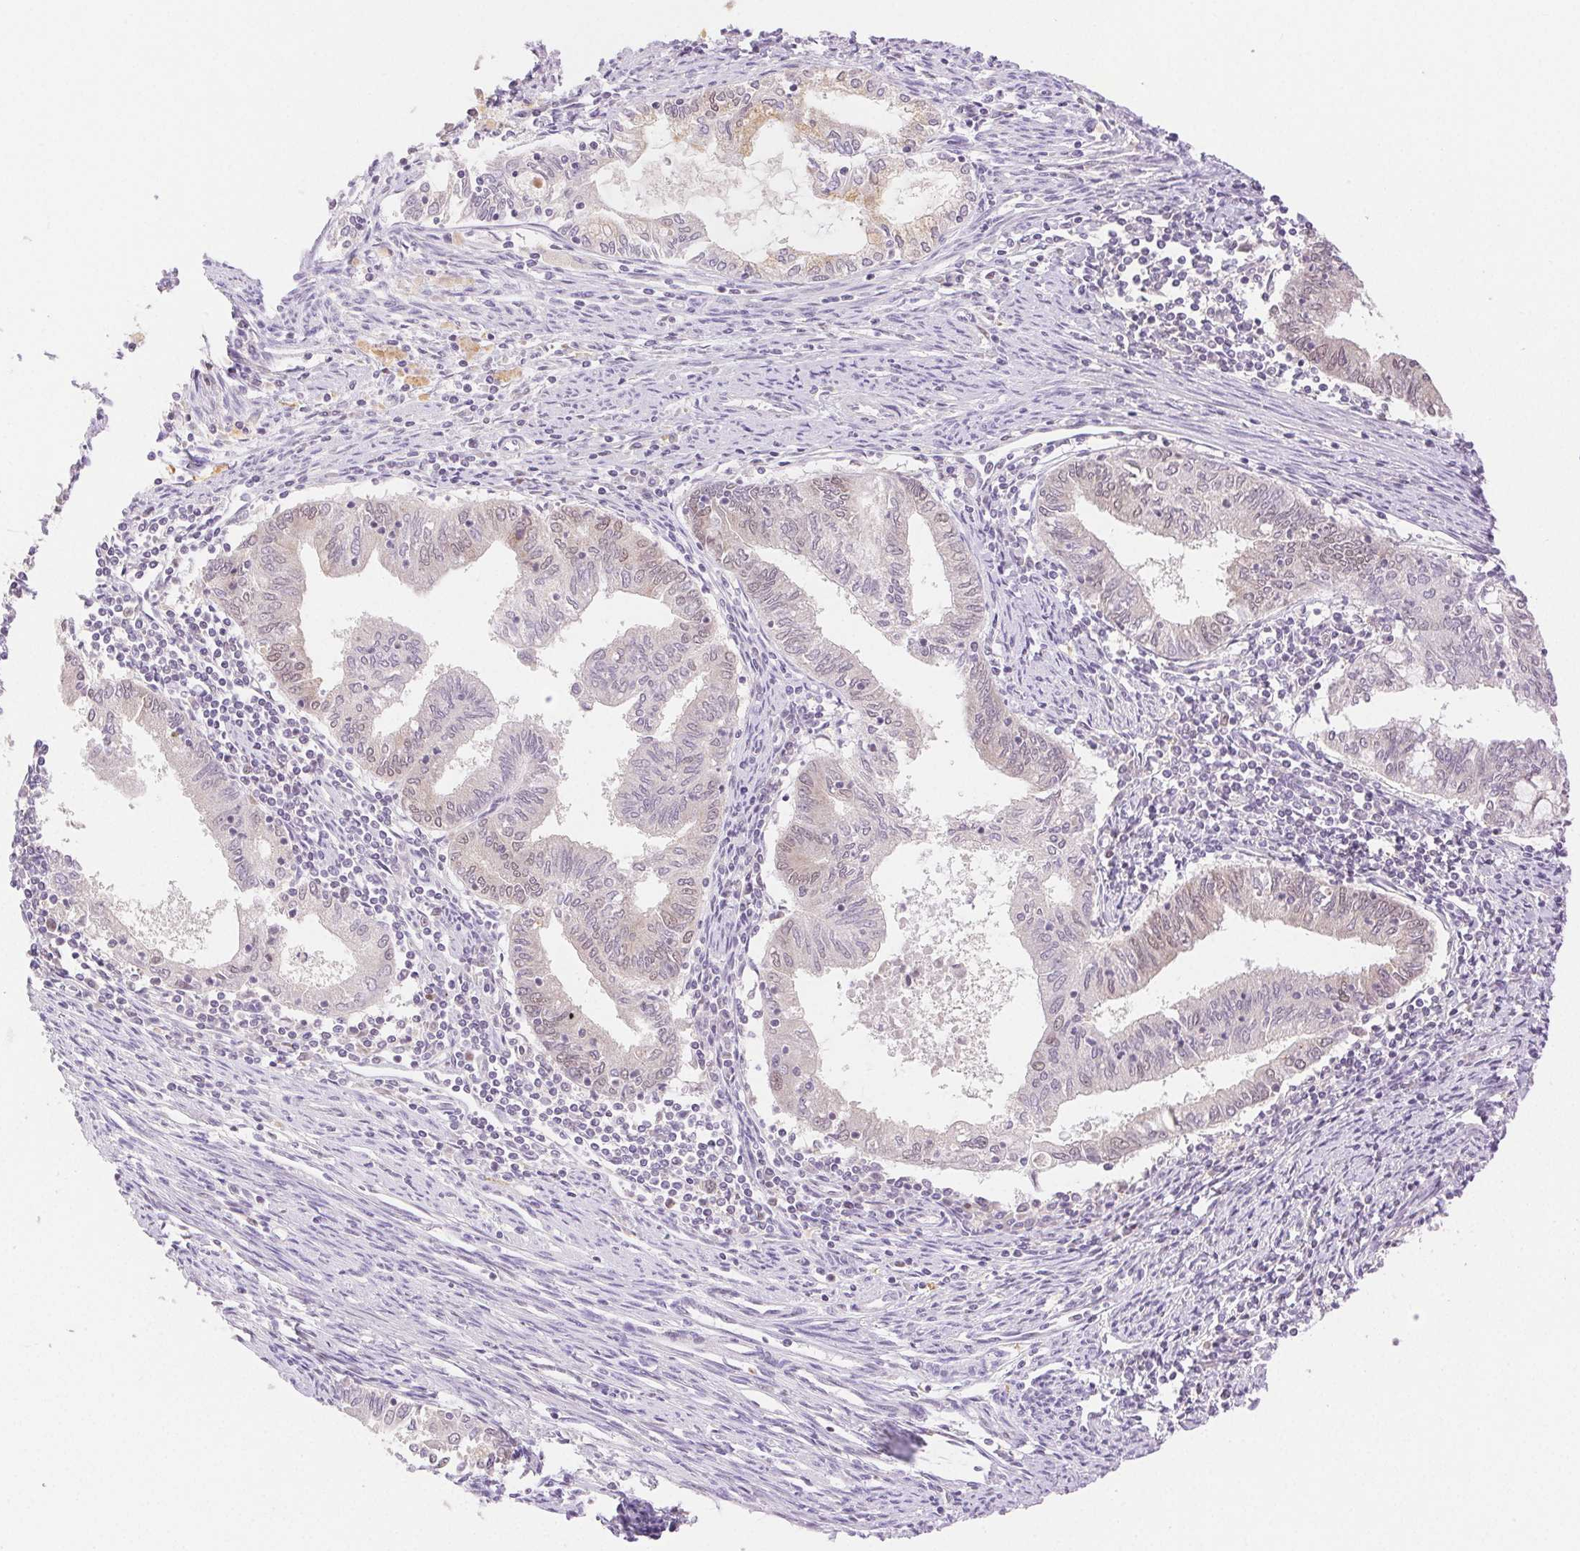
{"staining": {"intensity": "weak", "quantity": "<25%", "location": "nuclear"}, "tissue": "endometrial cancer", "cell_type": "Tumor cells", "image_type": "cancer", "snomed": [{"axis": "morphology", "description": "Adenocarcinoma, NOS"}, {"axis": "topography", "description": "Endometrium"}], "caption": "Immunohistochemistry image of endometrial cancer stained for a protein (brown), which shows no expression in tumor cells.", "gene": "H2AZ2", "patient": {"sex": "female", "age": 79}}